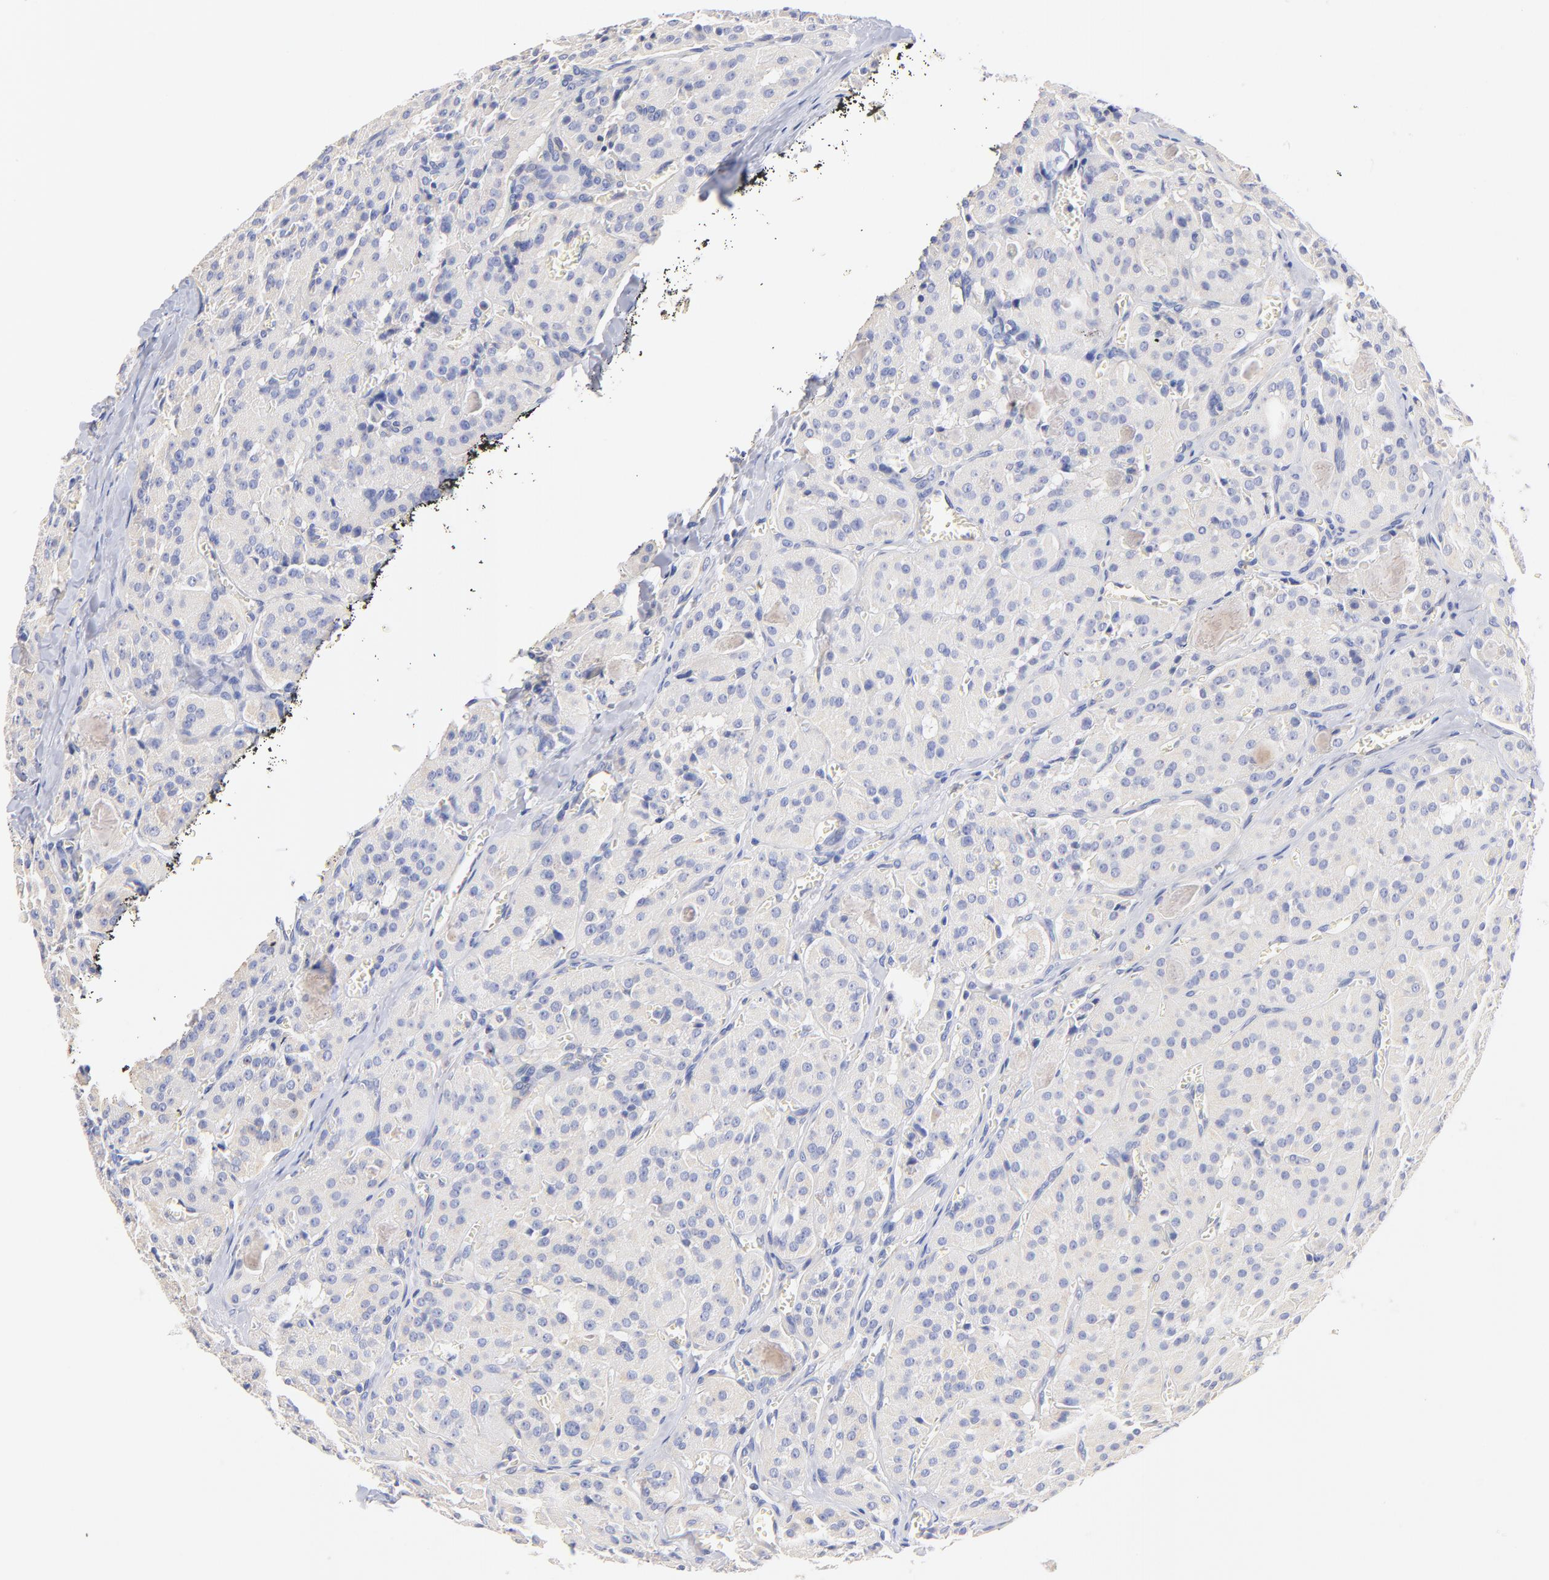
{"staining": {"intensity": "negative", "quantity": "none", "location": "none"}, "tissue": "thyroid cancer", "cell_type": "Tumor cells", "image_type": "cancer", "snomed": [{"axis": "morphology", "description": "Carcinoma, NOS"}, {"axis": "topography", "description": "Thyroid gland"}], "caption": "The immunohistochemistry image has no significant expression in tumor cells of thyroid cancer tissue.", "gene": "HS3ST1", "patient": {"sex": "male", "age": 76}}